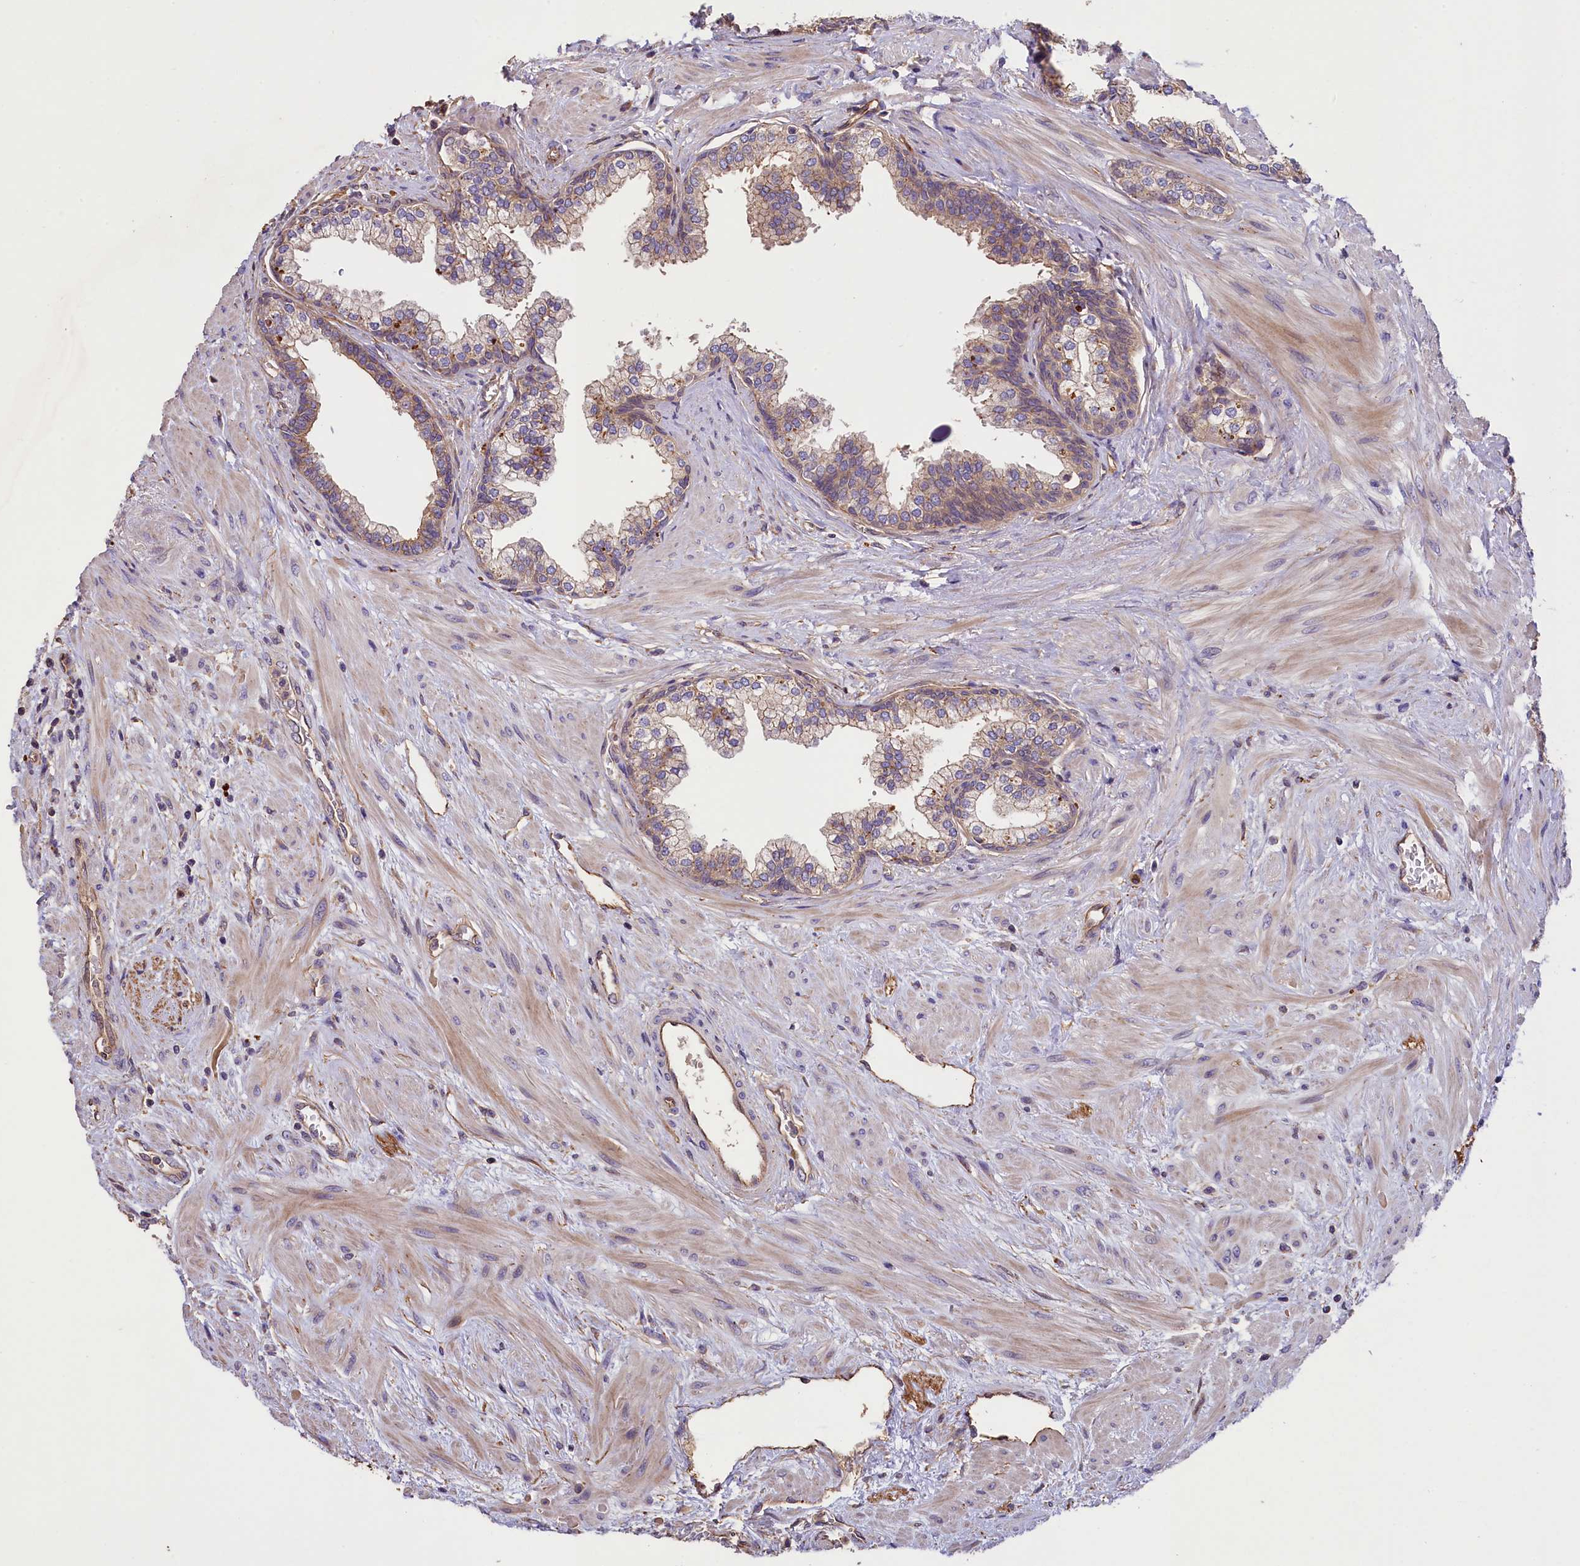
{"staining": {"intensity": "weak", "quantity": "25%-75%", "location": "cytoplasmic/membranous"}, "tissue": "prostate", "cell_type": "Glandular cells", "image_type": "normal", "snomed": [{"axis": "morphology", "description": "Normal tissue, NOS"}, {"axis": "topography", "description": "Prostate"}], "caption": "Glandular cells demonstrate low levels of weak cytoplasmic/membranous staining in about 25%-75% of cells in unremarkable prostate.", "gene": "ERMARD", "patient": {"sex": "male", "age": 57}}